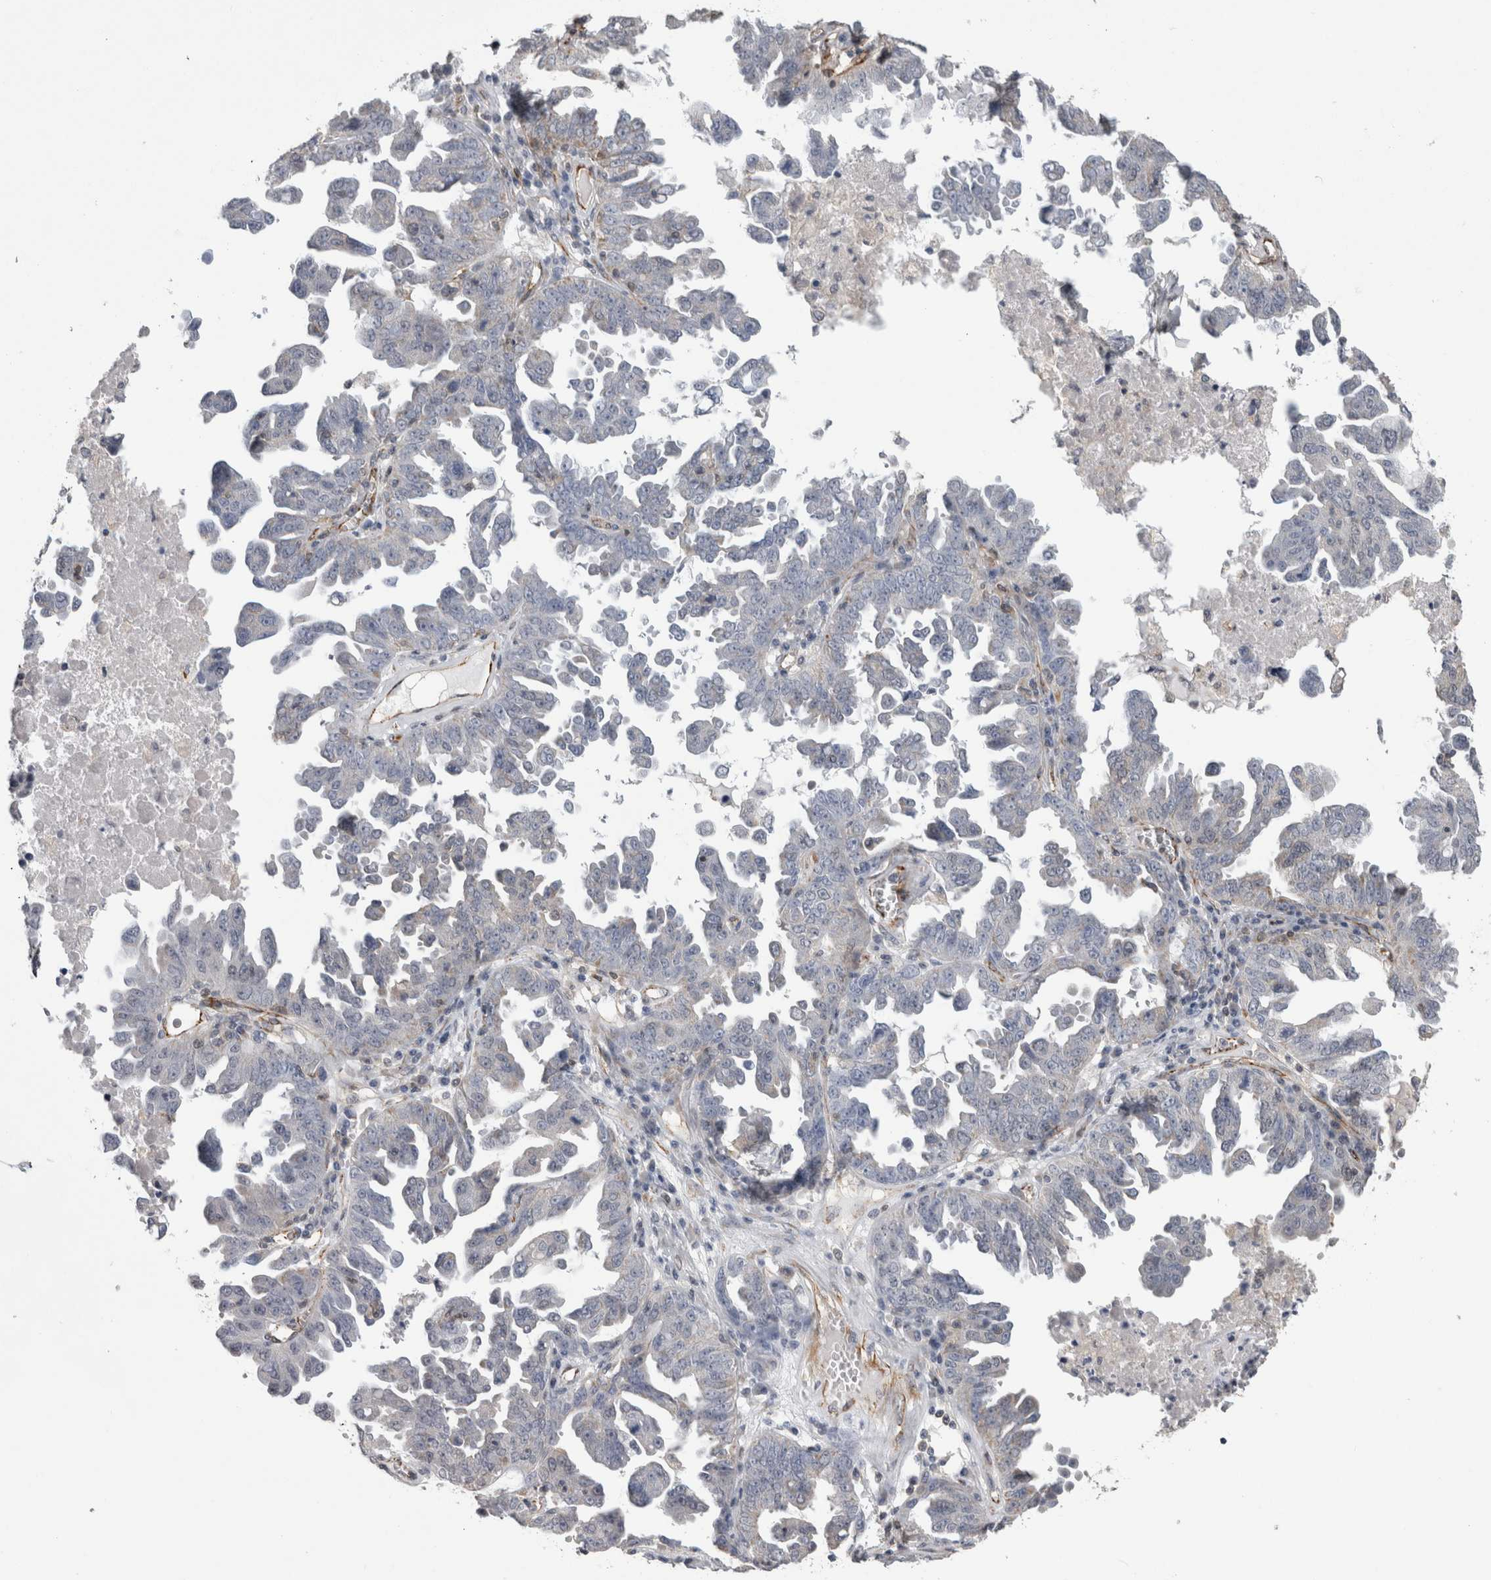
{"staining": {"intensity": "negative", "quantity": "none", "location": "none"}, "tissue": "ovarian cancer", "cell_type": "Tumor cells", "image_type": "cancer", "snomed": [{"axis": "morphology", "description": "Carcinoma, endometroid"}, {"axis": "topography", "description": "Ovary"}], "caption": "A histopathology image of human ovarian cancer is negative for staining in tumor cells.", "gene": "ACOT7", "patient": {"sex": "female", "age": 62}}